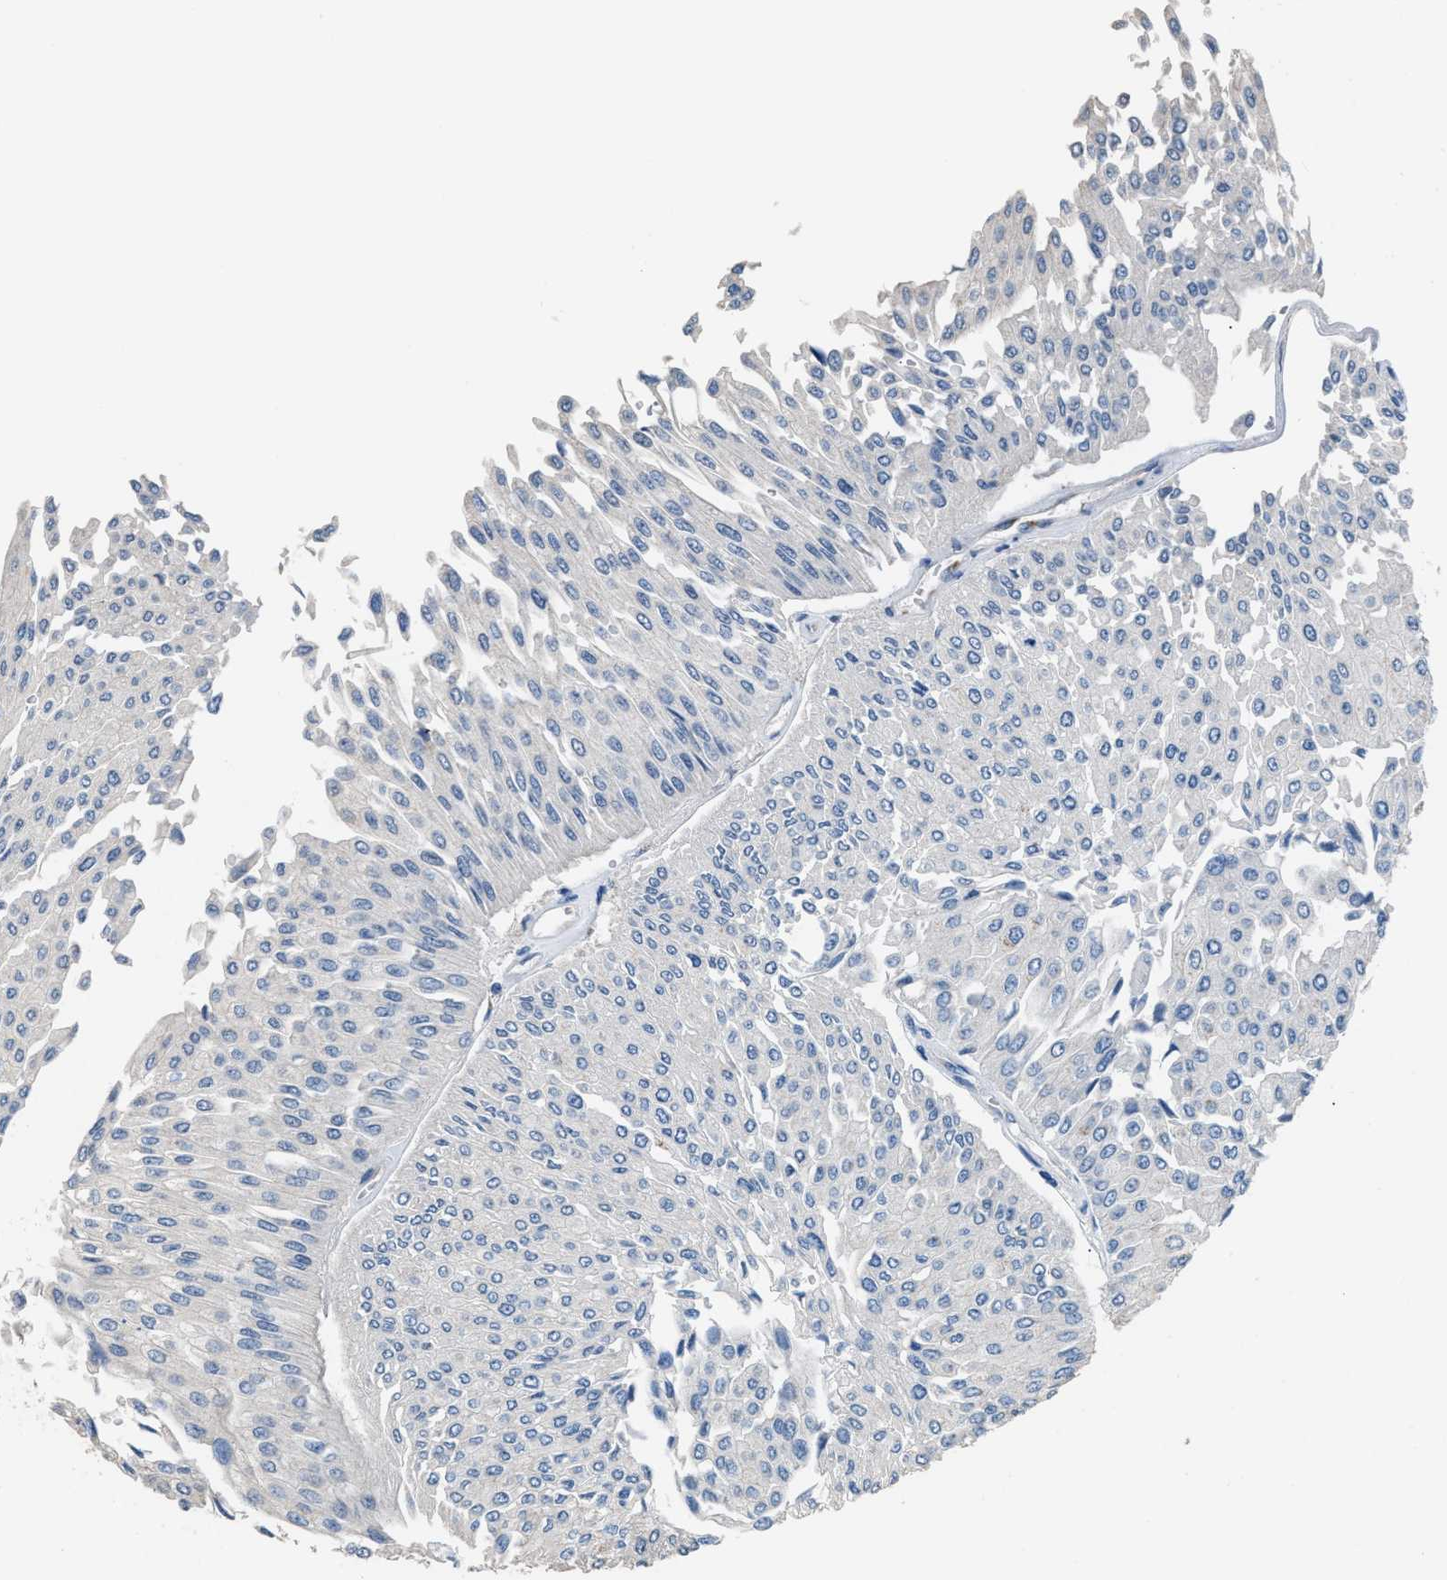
{"staining": {"intensity": "negative", "quantity": "none", "location": "none"}, "tissue": "urothelial cancer", "cell_type": "Tumor cells", "image_type": "cancer", "snomed": [{"axis": "morphology", "description": "Urothelial carcinoma, Low grade"}, {"axis": "topography", "description": "Urinary bladder"}], "caption": "A photomicrograph of human low-grade urothelial carcinoma is negative for staining in tumor cells.", "gene": "GOLM1", "patient": {"sex": "male", "age": 67}}